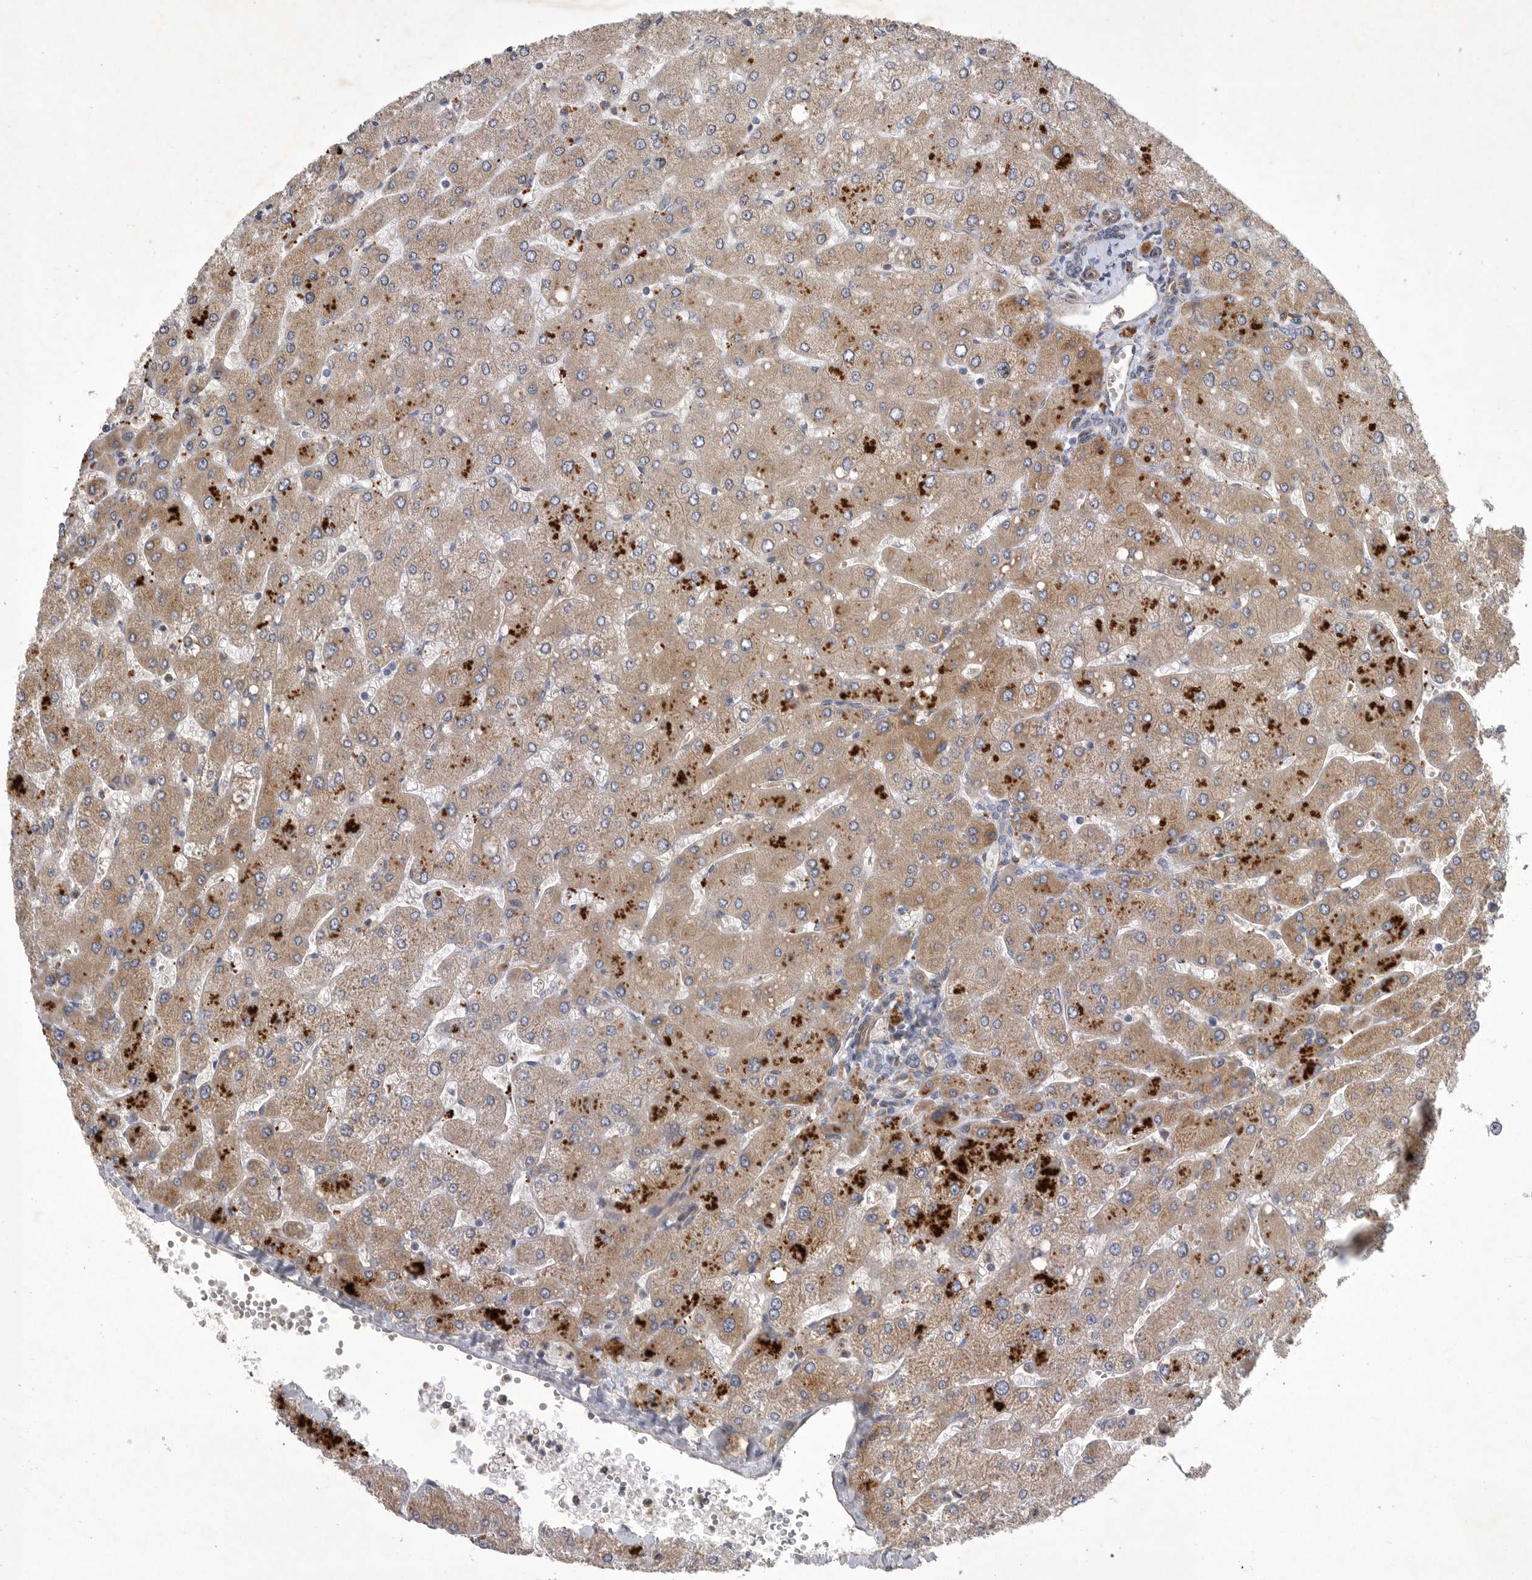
{"staining": {"intensity": "weak", "quantity": "25%-75%", "location": "cytoplasmic/membranous"}, "tissue": "liver", "cell_type": "Cholangiocytes", "image_type": "normal", "snomed": [{"axis": "morphology", "description": "Normal tissue, NOS"}, {"axis": "topography", "description": "Liver"}], "caption": "Protein expression analysis of normal liver shows weak cytoplasmic/membranous positivity in about 25%-75% of cholangiocytes. The staining is performed using DAB (3,3'-diaminobenzidine) brown chromogen to label protein expression. The nuclei are counter-stained blue using hematoxylin.", "gene": "ANKFY1", "patient": {"sex": "male", "age": 55}}